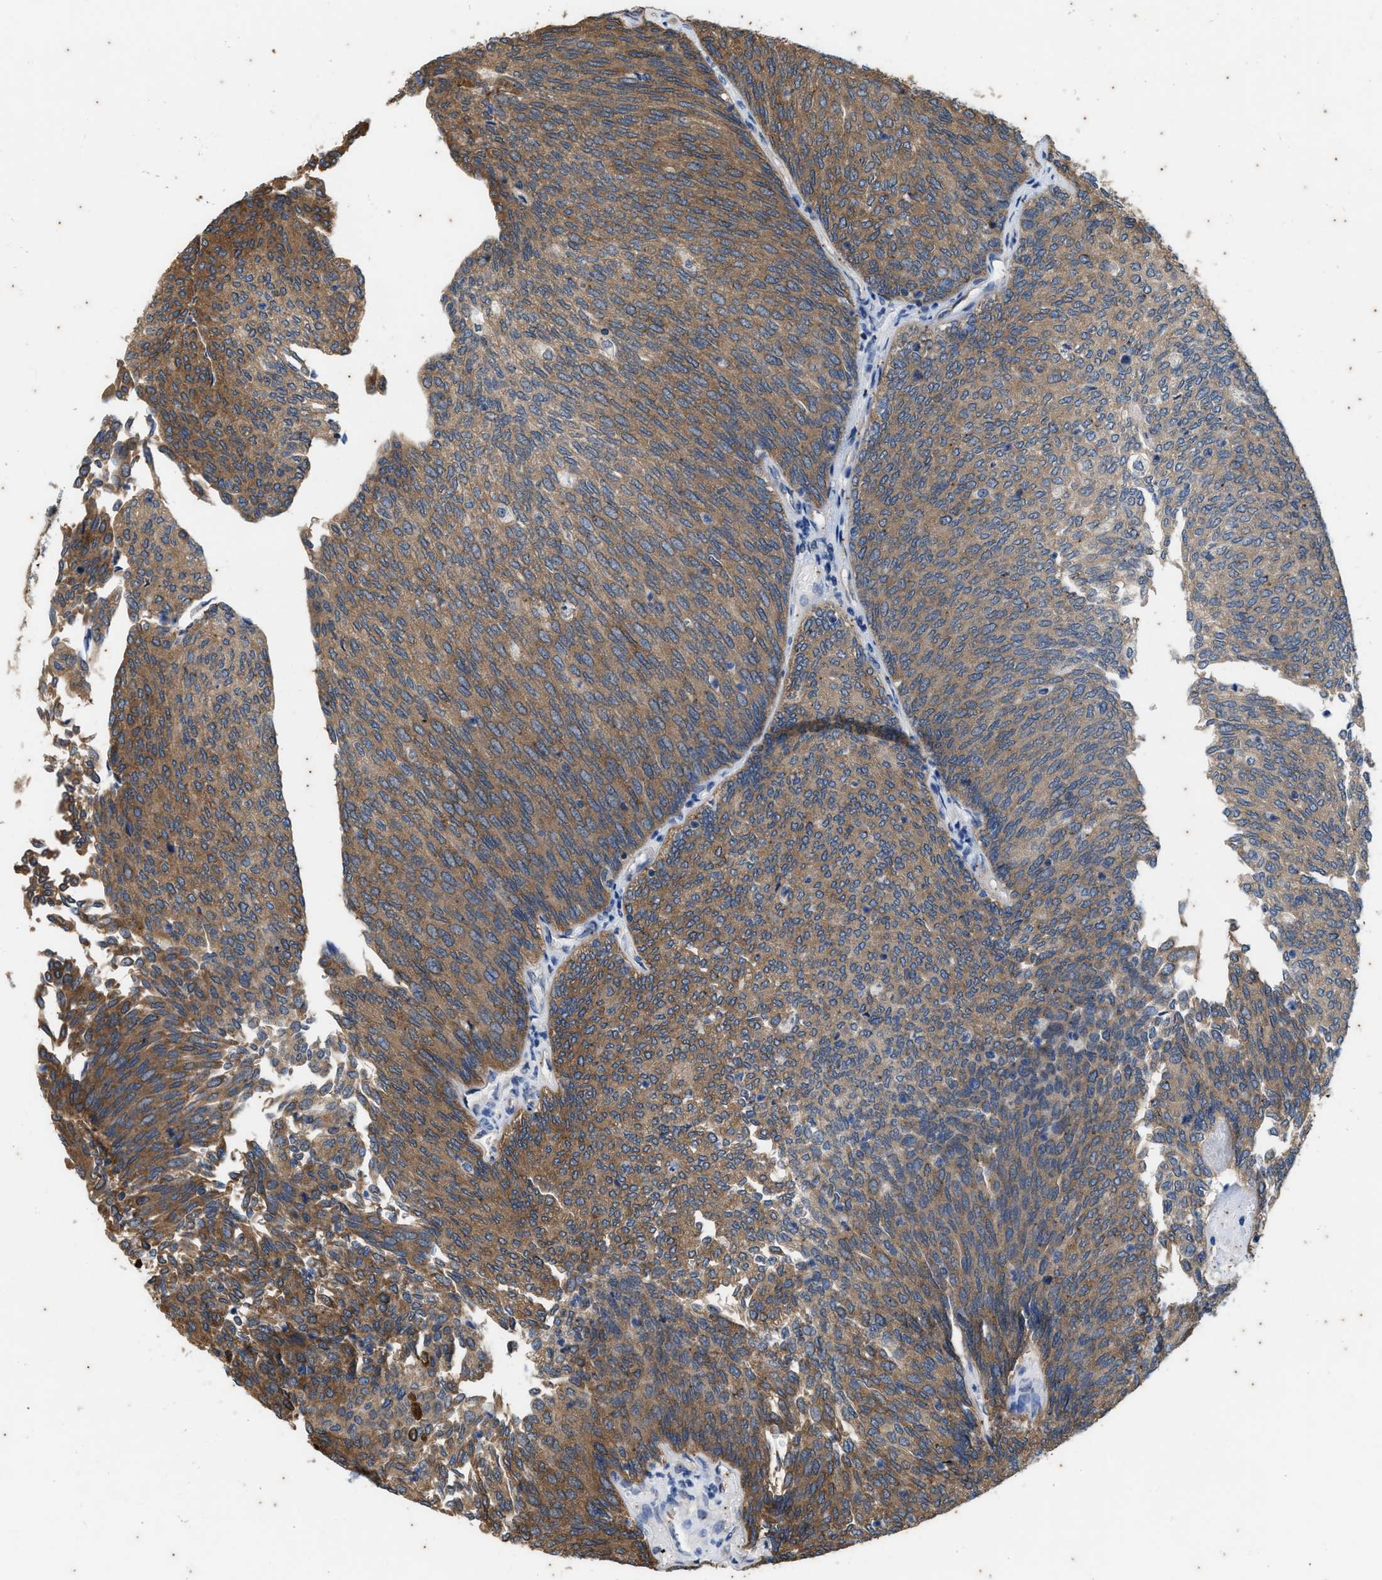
{"staining": {"intensity": "moderate", "quantity": ">75%", "location": "cytoplasmic/membranous"}, "tissue": "urothelial cancer", "cell_type": "Tumor cells", "image_type": "cancer", "snomed": [{"axis": "morphology", "description": "Urothelial carcinoma, Low grade"}, {"axis": "topography", "description": "Urinary bladder"}], "caption": "Urothelial carcinoma (low-grade) tissue demonstrates moderate cytoplasmic/membranous expression in approximately >75% of tumor cells", "gene": "COX19", "patient": {"sex": "female", "age": 79}}